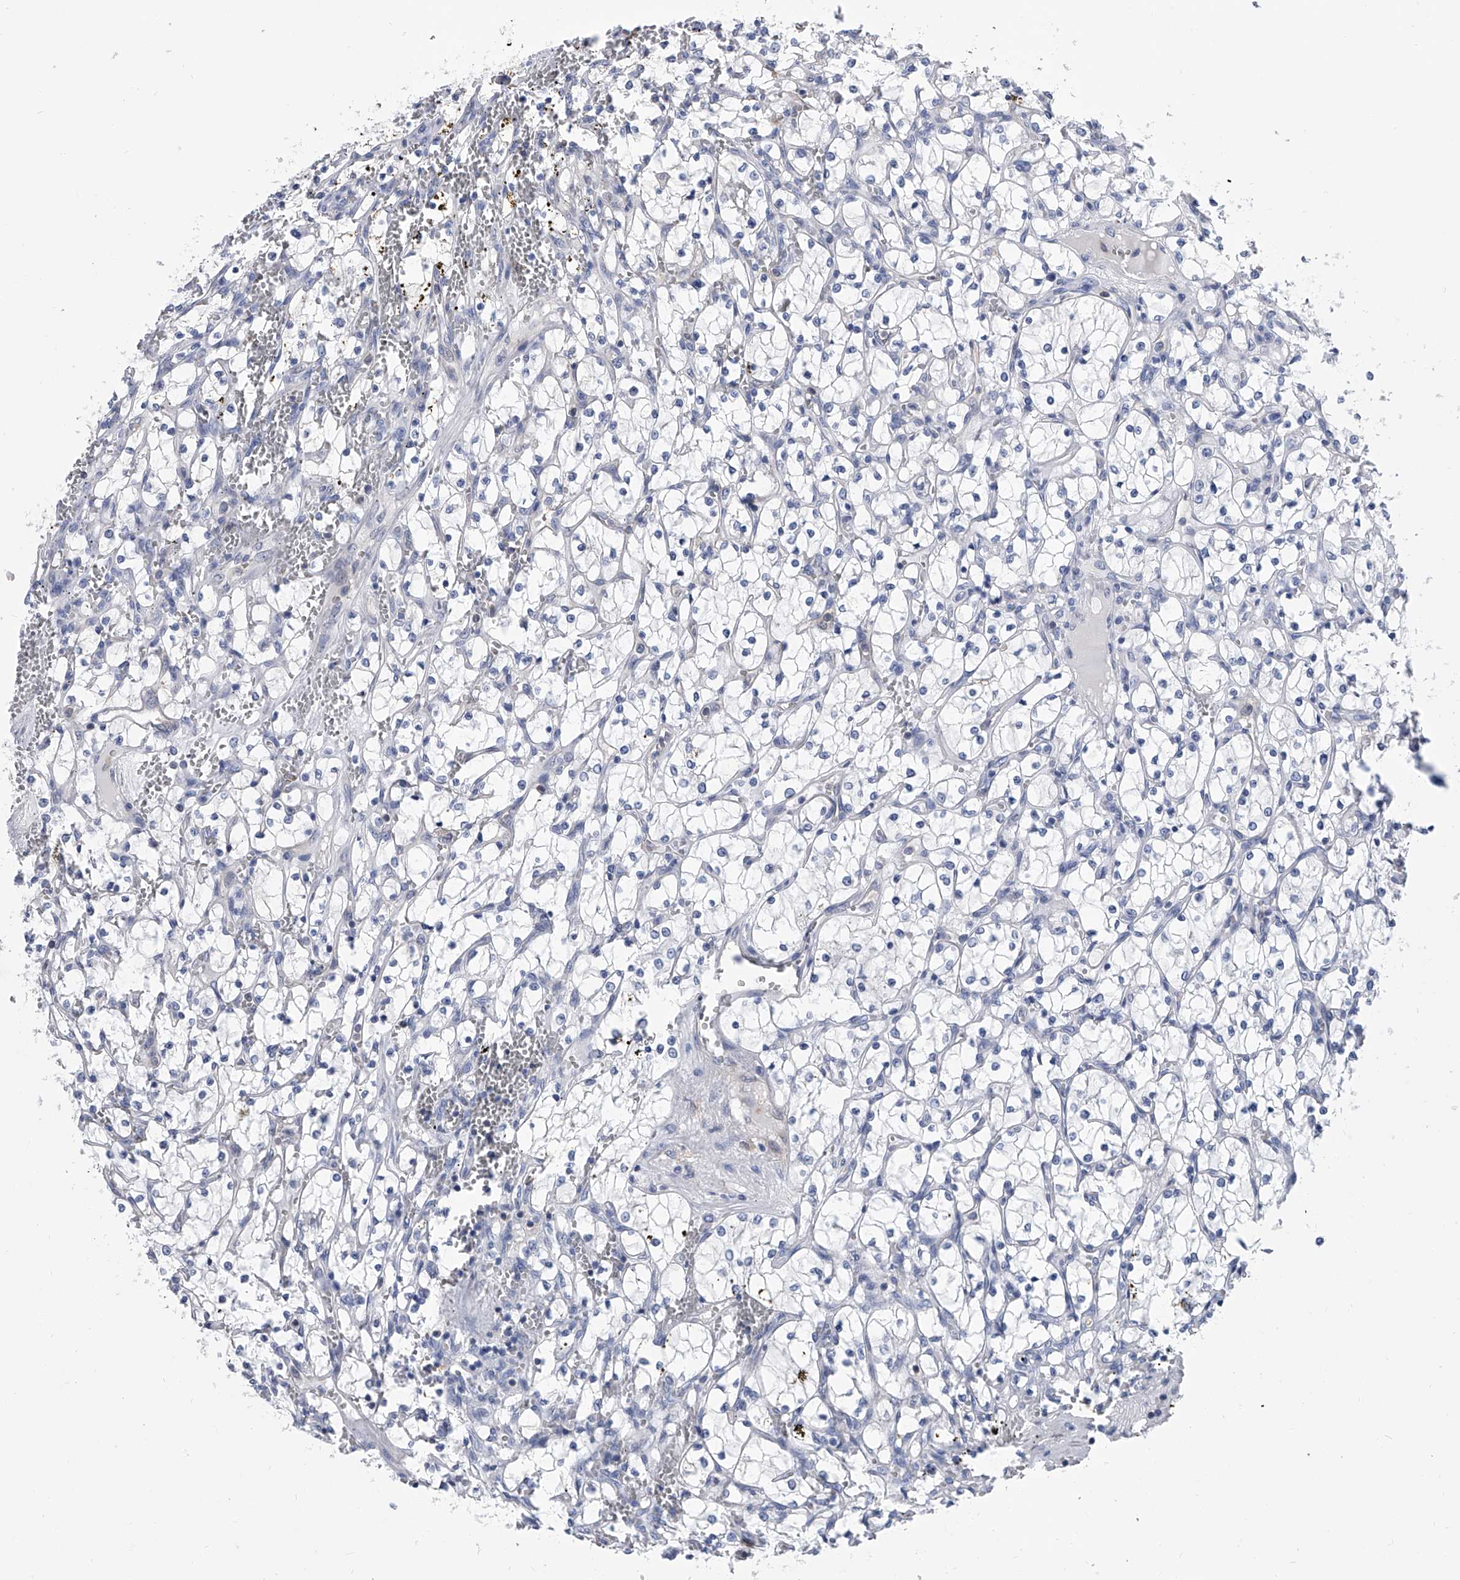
{"staining": {"intensity": "negative", "quantity": "none", "location": "none"}, "tissue": "renal cancer", "cell_type": "Tumor cells", "image_type": "cancer", "snomed": [{"axis": "morphology", "description": "Adenocarcinoma, NOS"}, {"axis": "topography", "description": "Kidney"}], "caption": "IHC of human renal cancer reveals no positivity in tumor cells.", "gene": "SERPINB9", "patient": {"sex": "female", "age": 69}}